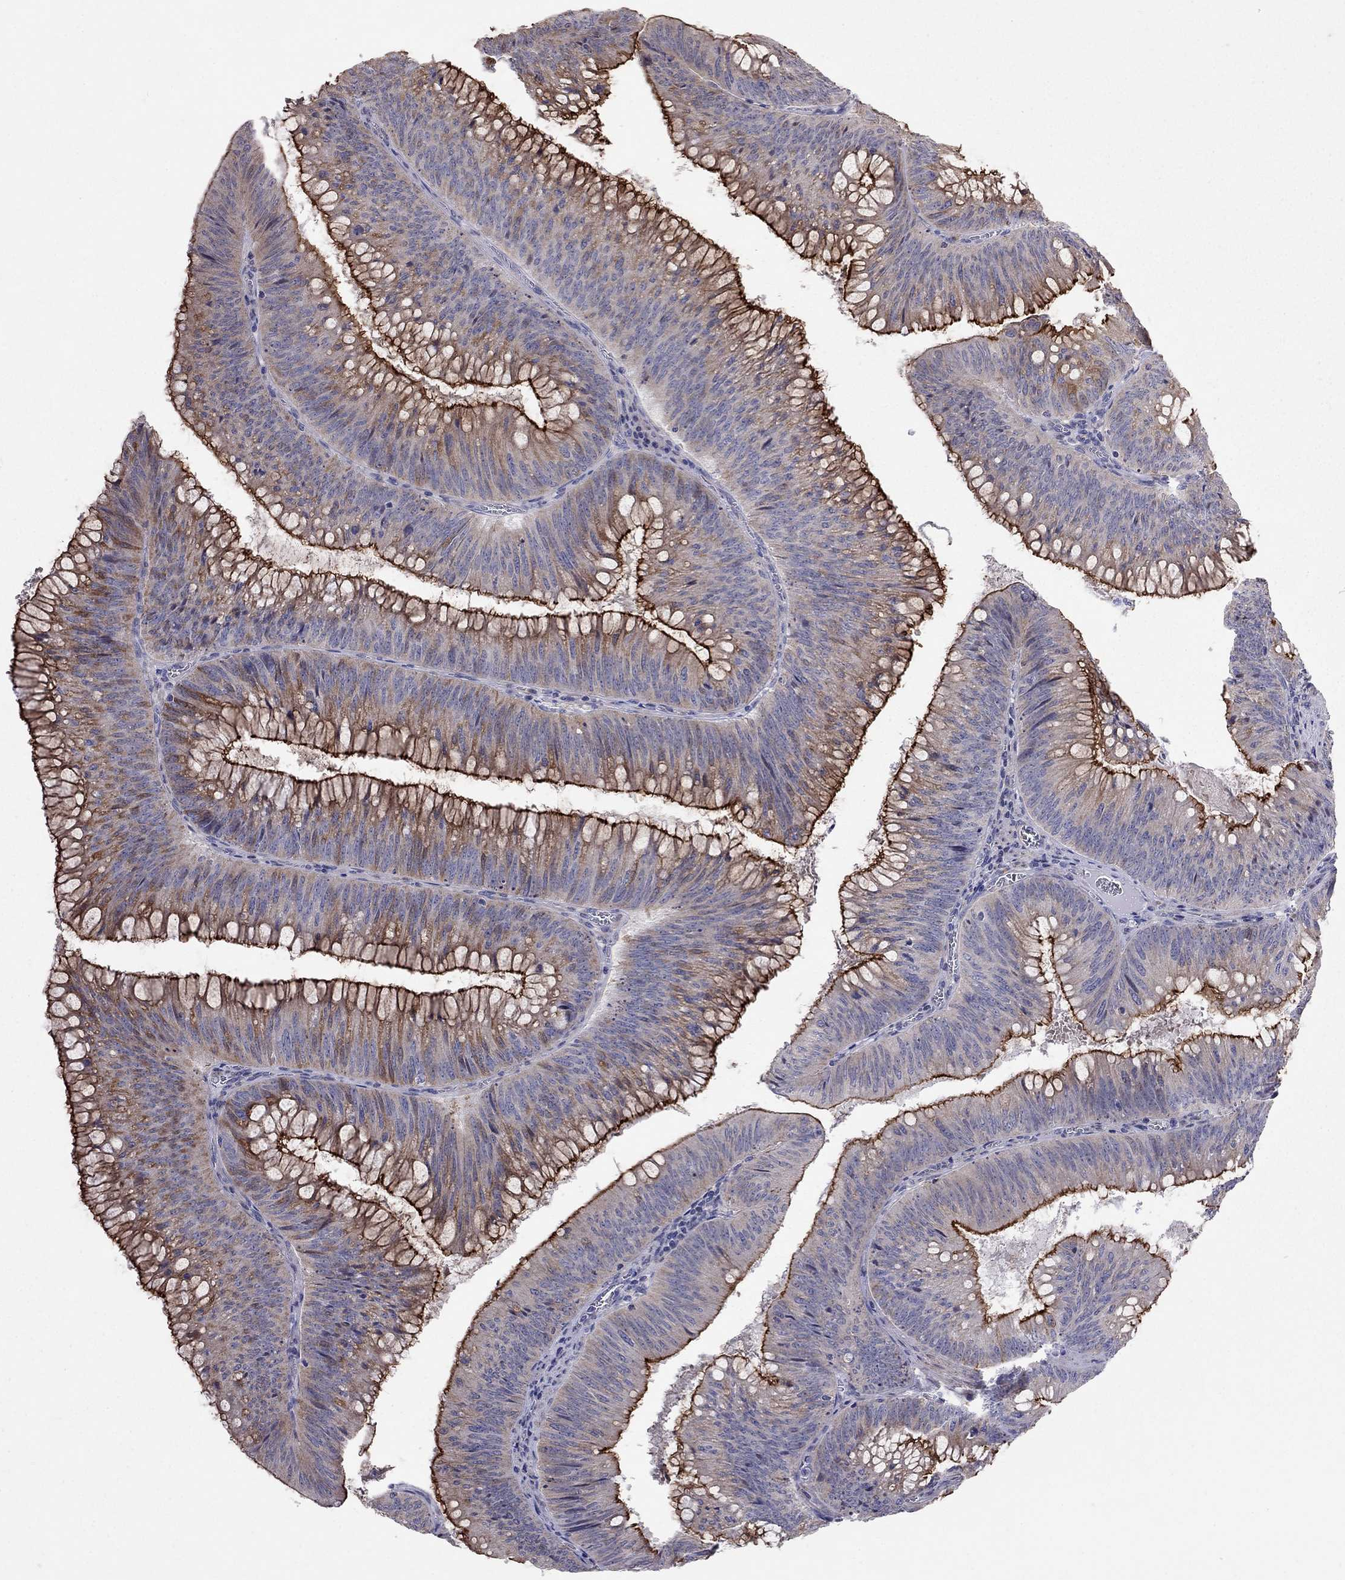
{"staining": {"intensity": "strong", "quantity": "<25%", "location": "cytoplasmic/membranous"}, "tissue": "colorectal cancer", "cell_type": "Tumor cells", "image_type": "cancer", "snomed": [{"axis": "morphology", "description": "Adenocarcinoma, NOS"}, {"axis": "topography", "description": "Rectum"}], "caption": "About <25% of tumor cells in colorectal cancer (adenocarcinoma) demonstrate strong cytoplasmic/membranous protein positivity as visualized by brown immunohistochemical staining.", "gene": "SYTL2", "patient": {"sex": "female", "age": 72}}